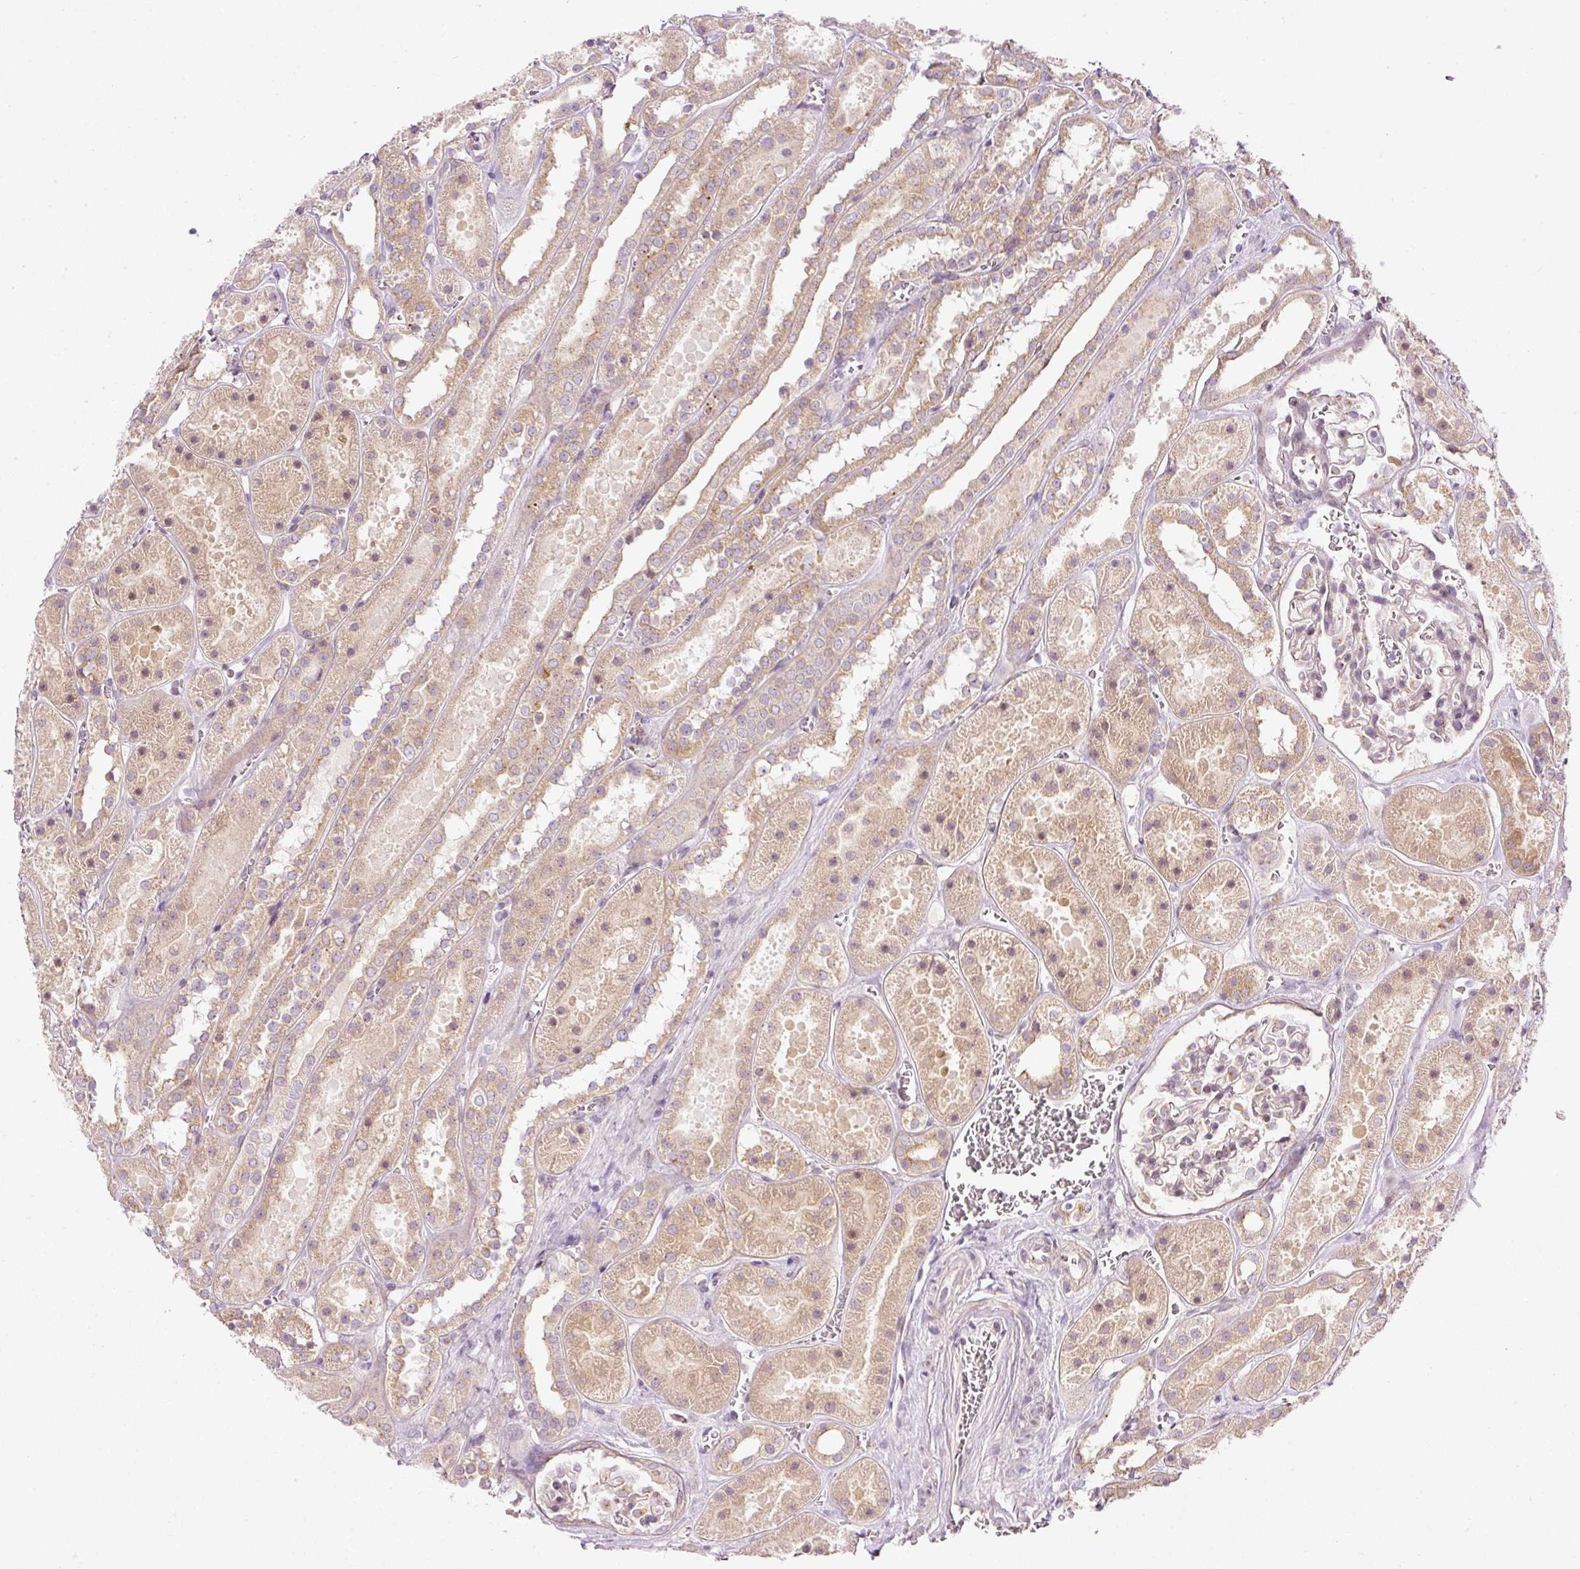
{"staining": {"intensity": "moderate", "quantity": "25%-75%", "location": "cytoplasmic/membranous"}, "tissue": "kidney", "cell_type": "Cells in glomeruli", "image_type": "normal", "snomed": [{"axis": "morphology", "description": "Normal tissue, NOS"}, {"axis": "topography", "description": "Kidney"}], "caption": "Cells in glomeruli reveal medium levels of moderate cytoplasmic/membranous expression in about 25%-75% of cells in unremarkable human kidney. The protein of interest is stained brown, and the nuclei are stained in blue (DAB (3,3'-diaminobenzidine) IHC with brightfield microscopy, high magnification).", "gene": "MZT2A", "patient": {"sex": "female", "age": 41}}